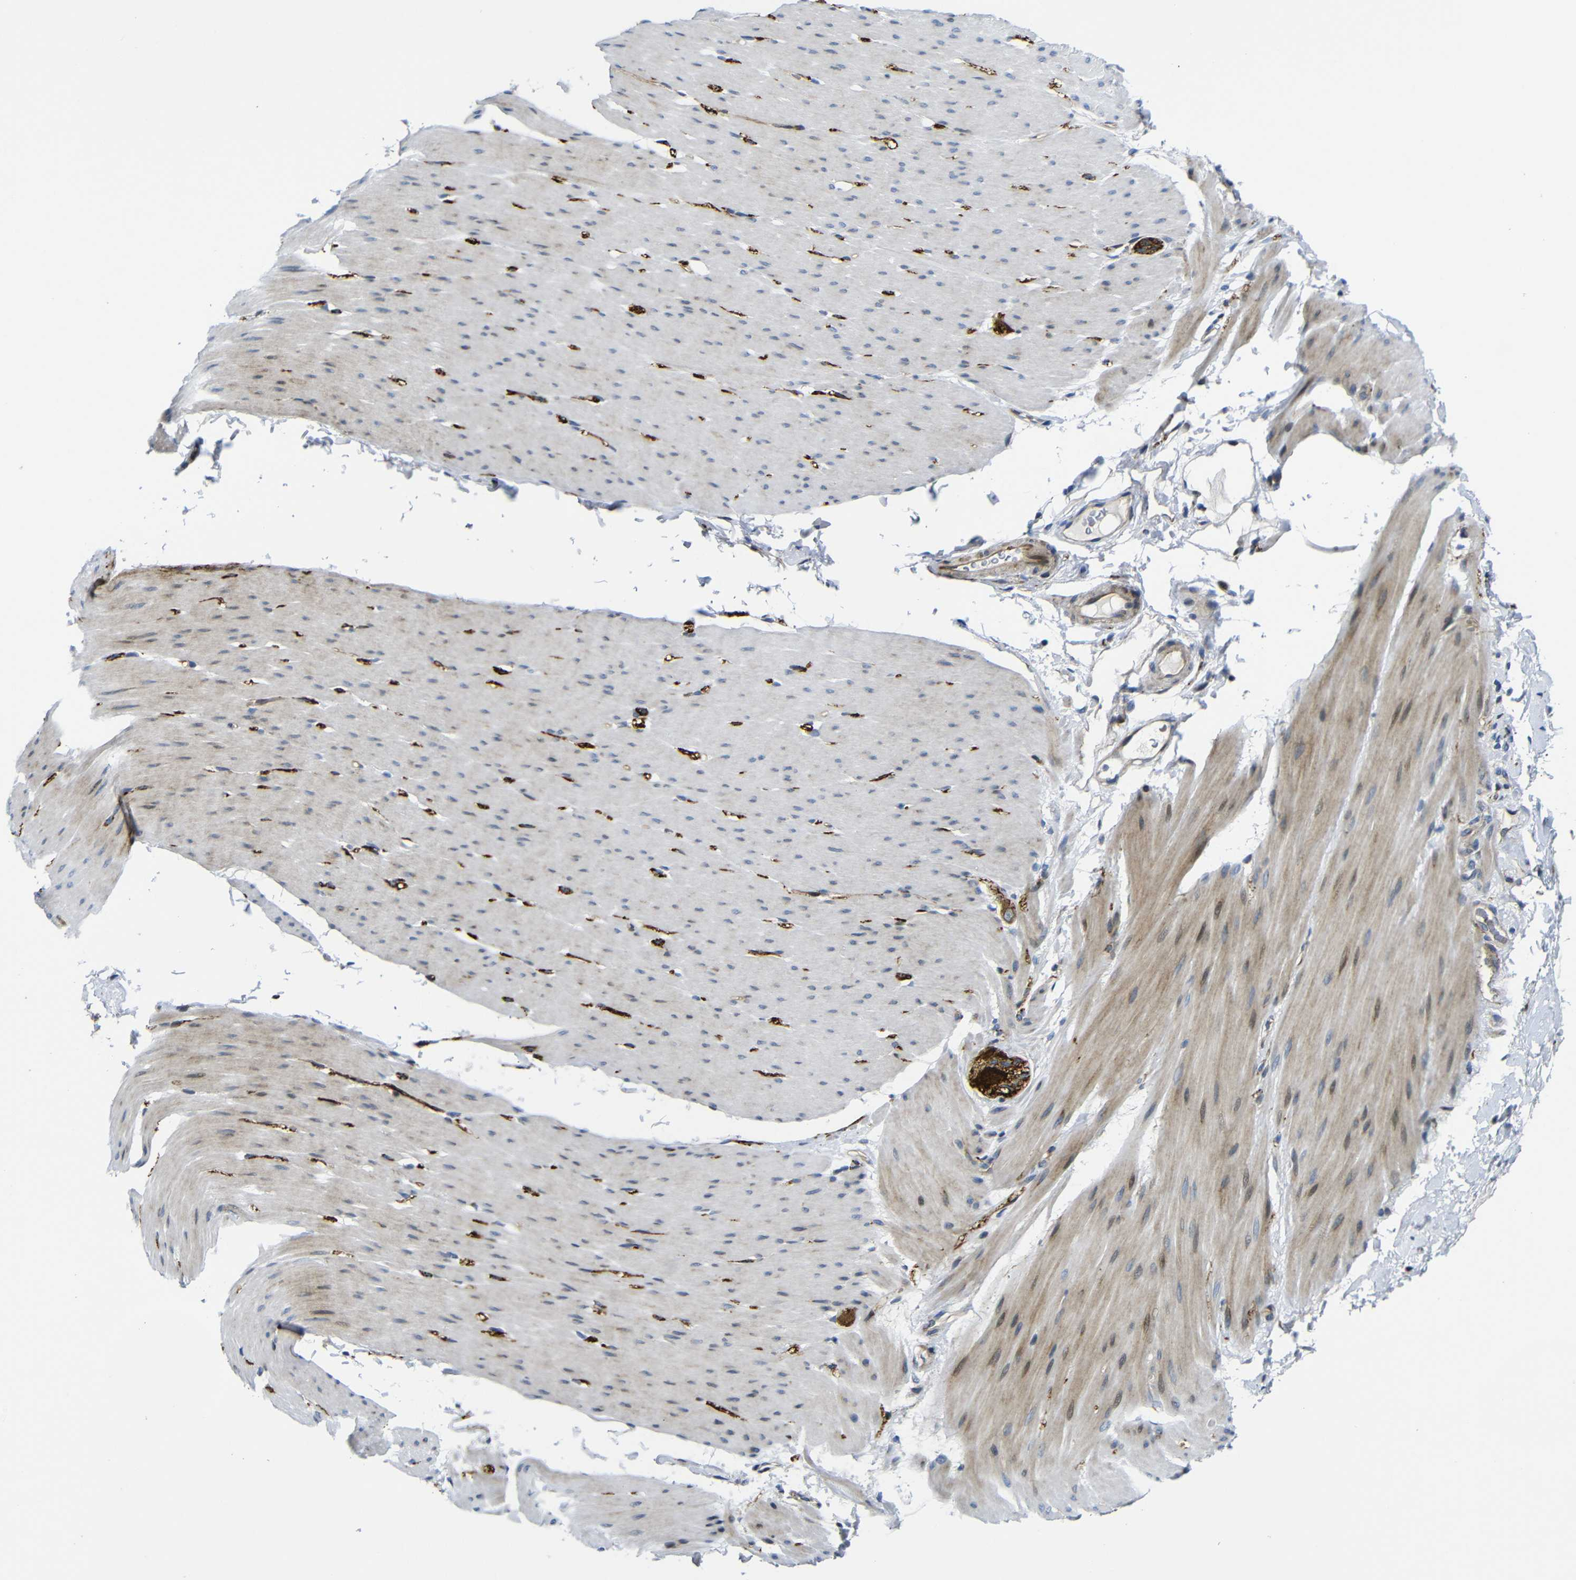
{"staining": {"intensity": "moderate", "quantity": ">75%", "location": "cytoplasmic/membranous"}, "tissue": "smooth muscle", "cell_type": "Smooth muscle cells", "image_type": "normal", "snomed": [{"axis": "morphology", "description": "Normal tissue, NOS"}, {"axis": "topography", "description": "Smooth muscle"}, {"axis": "topography", "description": "Colon"}], "caption": "Unremarkable smooth muscle demonstrates moderate cytoplasmic/membranous positivity in about >75% of smooth muscle cells.", "gene": "PARP14", "patient": {"sex": "male", "age": 67}}